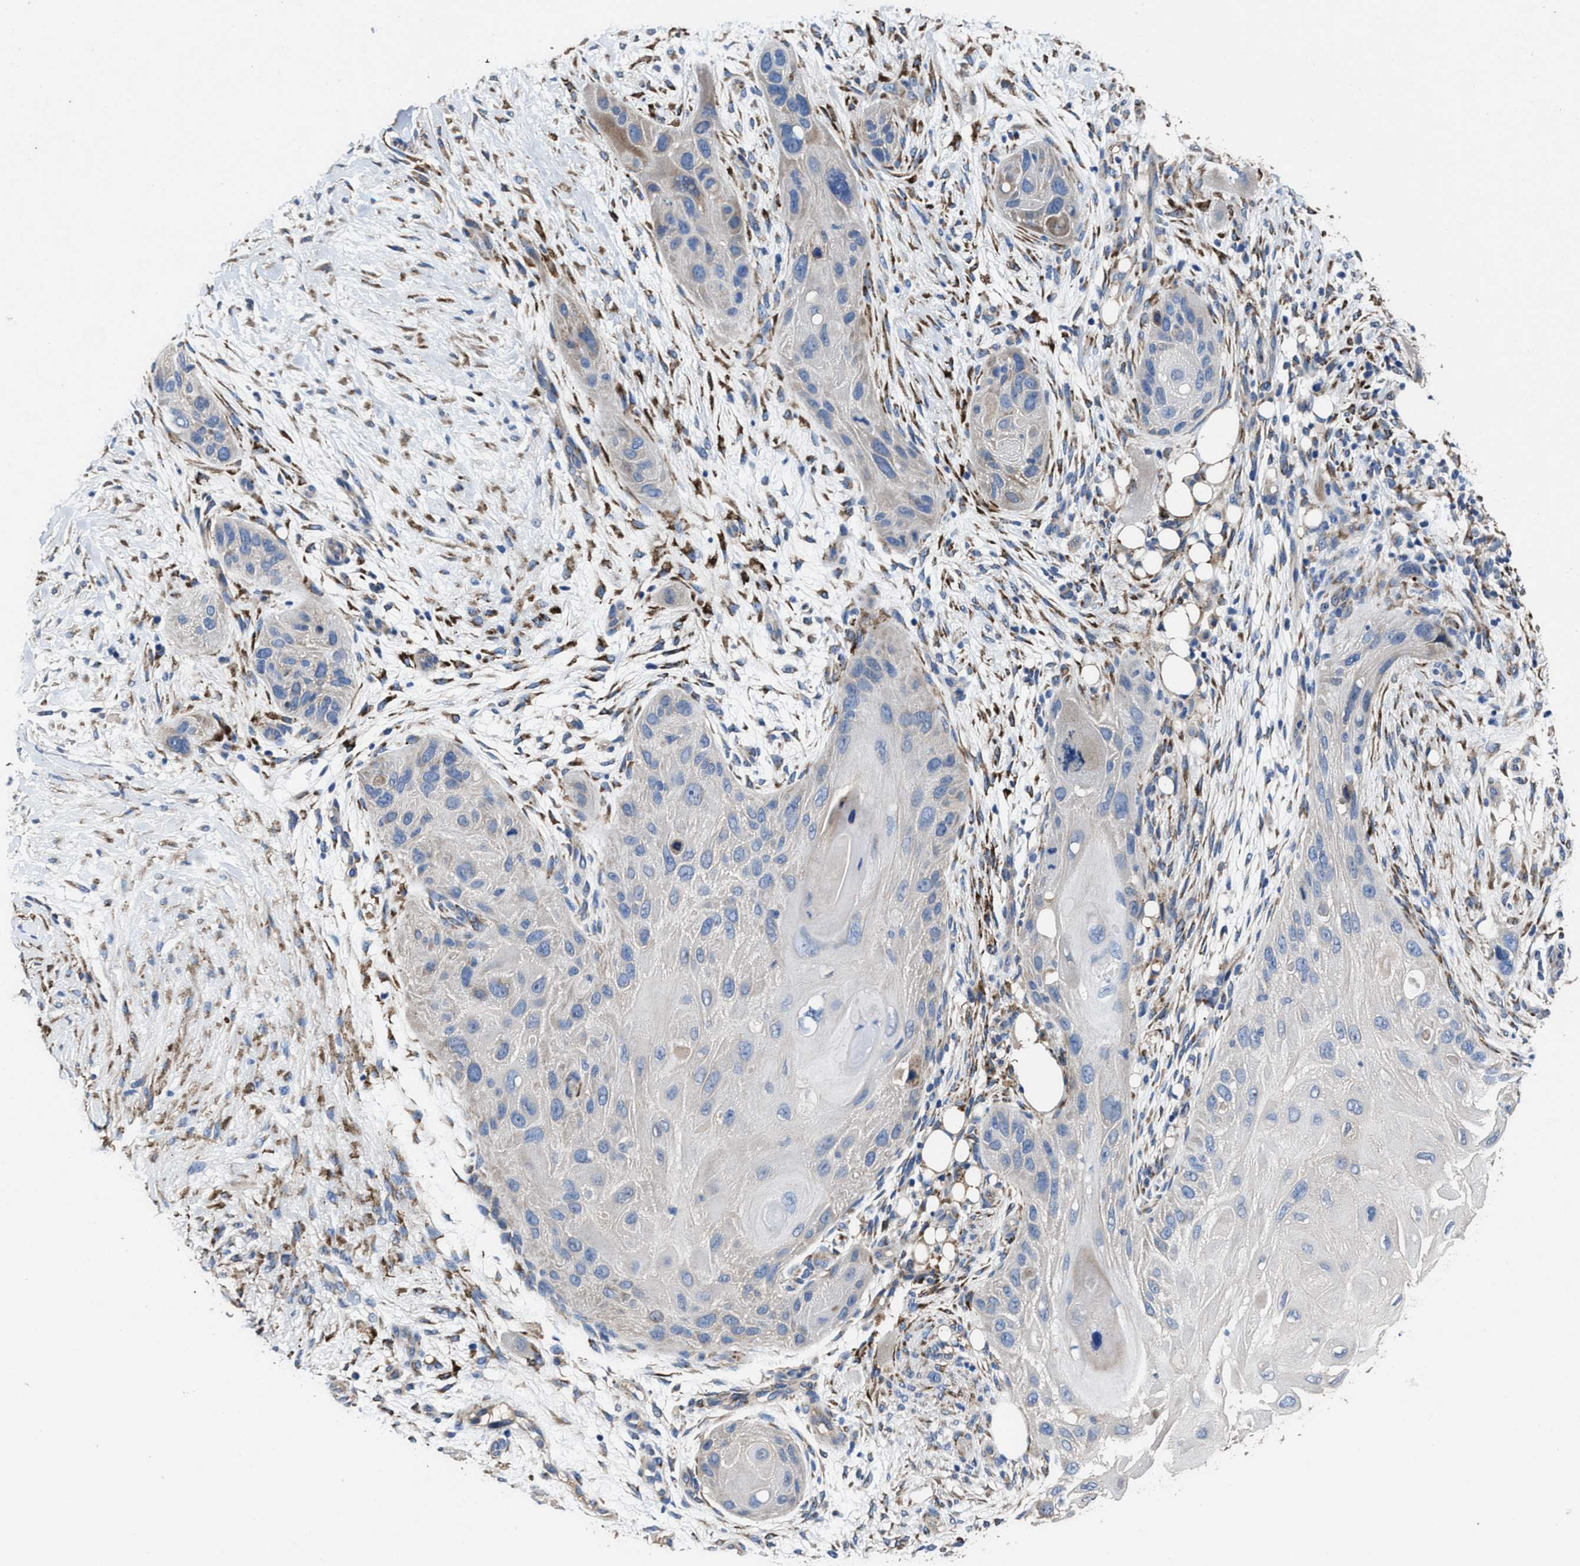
{"staining": {"intensity": "negative", "quantity": "none", "location": "none"}, "tissue": "skin cancer", "cell_type": "Tumor cells", "image_type": "cancer", "snomed": [{"axis": "morphology", "description": "Squamous cell carcinoma, NOS"}, {"axis": "topography", "description": "Skin"}], "caption": "Tumor cells are negative for protein expression in human skin cancer (squamous cell carcinoma).", "gene": "IDNK", "patient": {"sex": "female", "age": 77}}